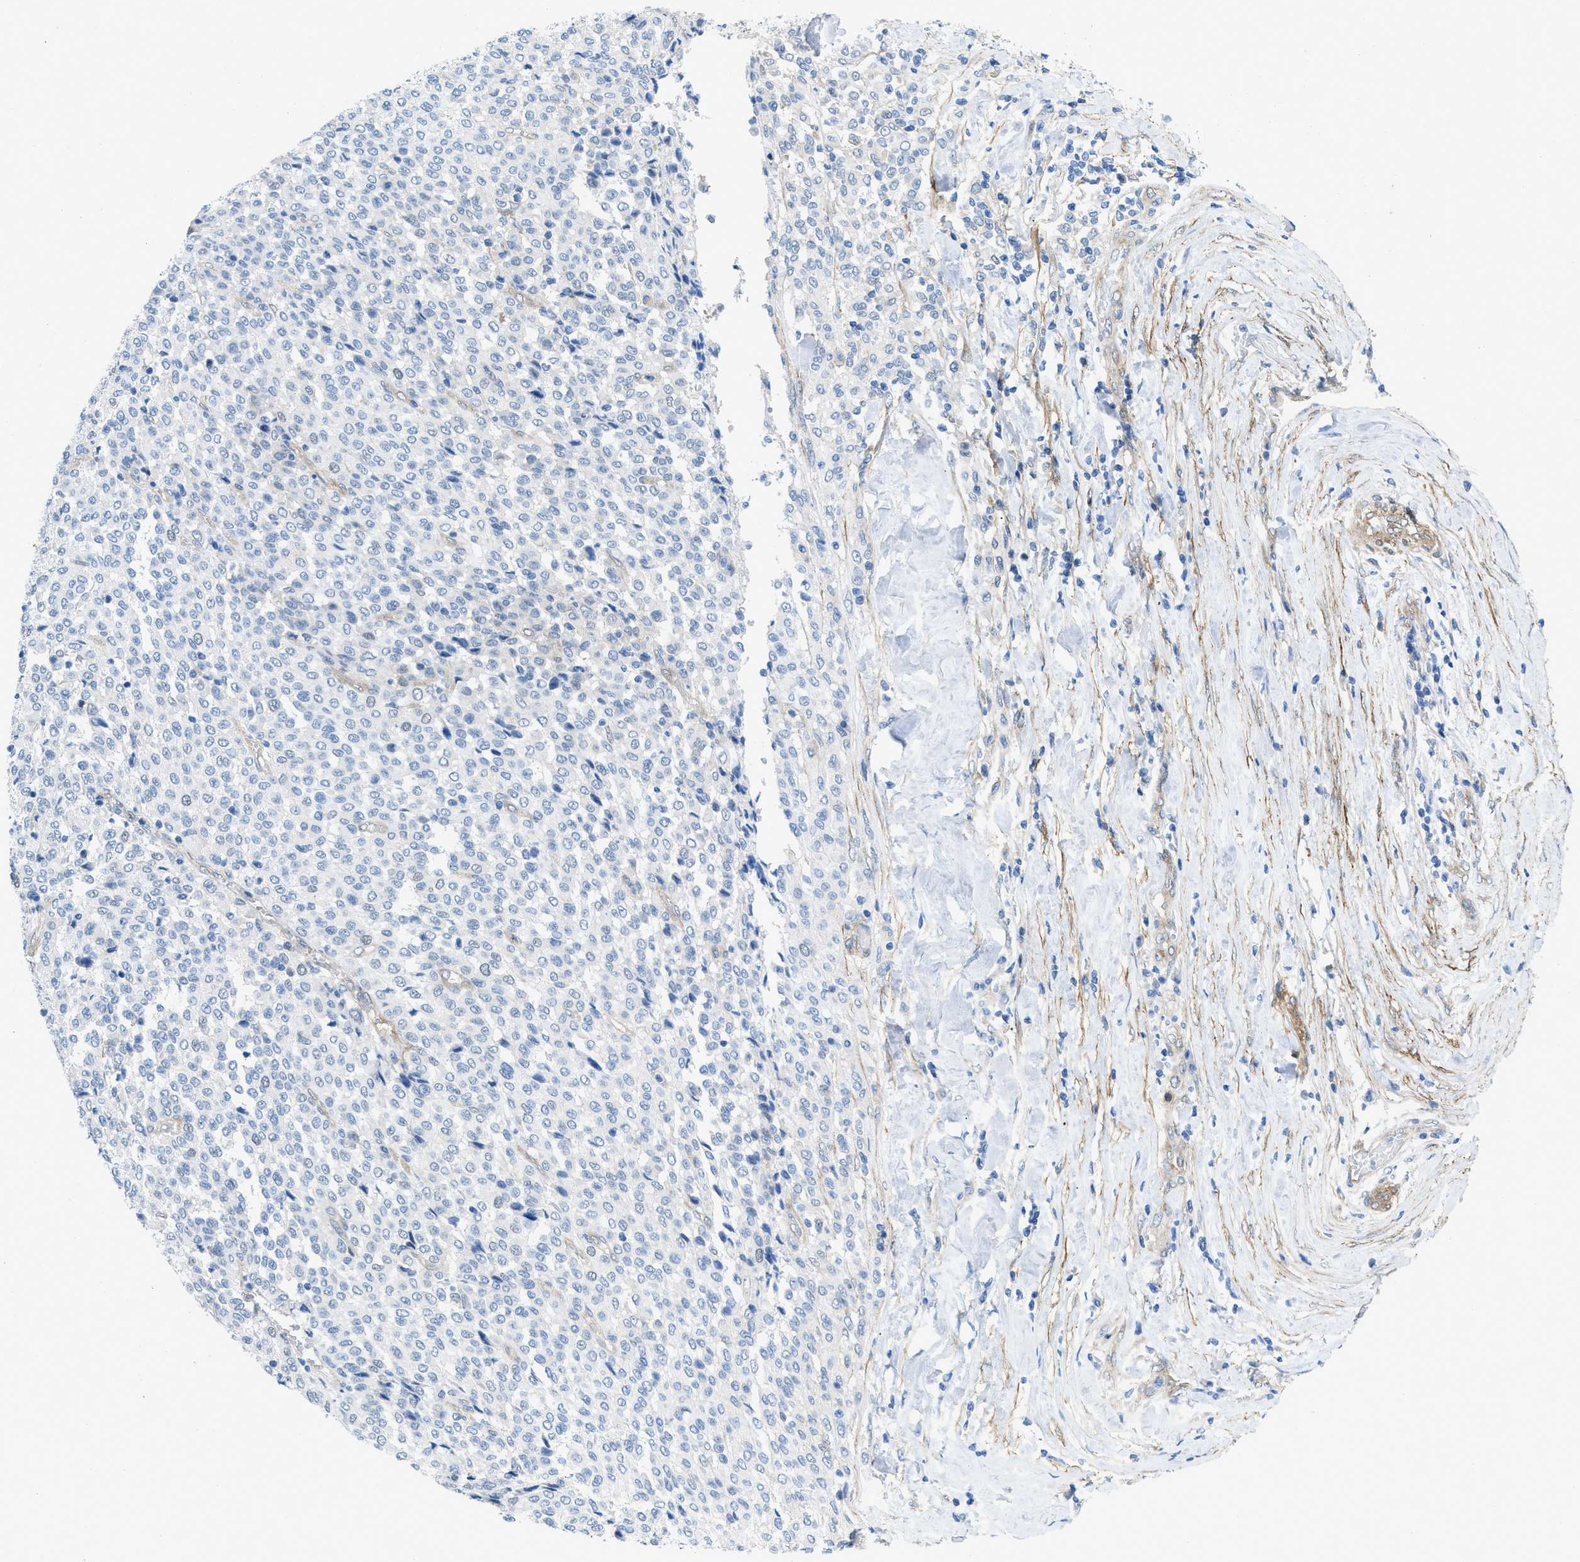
{"staining": {"intensity": "negative", "quantity": "none", "location": "none"}, "tissue": "melanoma", "cell_type": "Tumor cells", "image_type": "cancer", "snomed": [{"axis": "morphology", "description": "Malignant melanoma, Metastatic site"}, {"axis": "topography", "description": "Pancreas"}], "caption": "IHC of malignant melanoma (metastatic site) shows no staining in tumor cells.", "gene": "PDLIM5", "patient": {"sex": "female", "age": 30}}